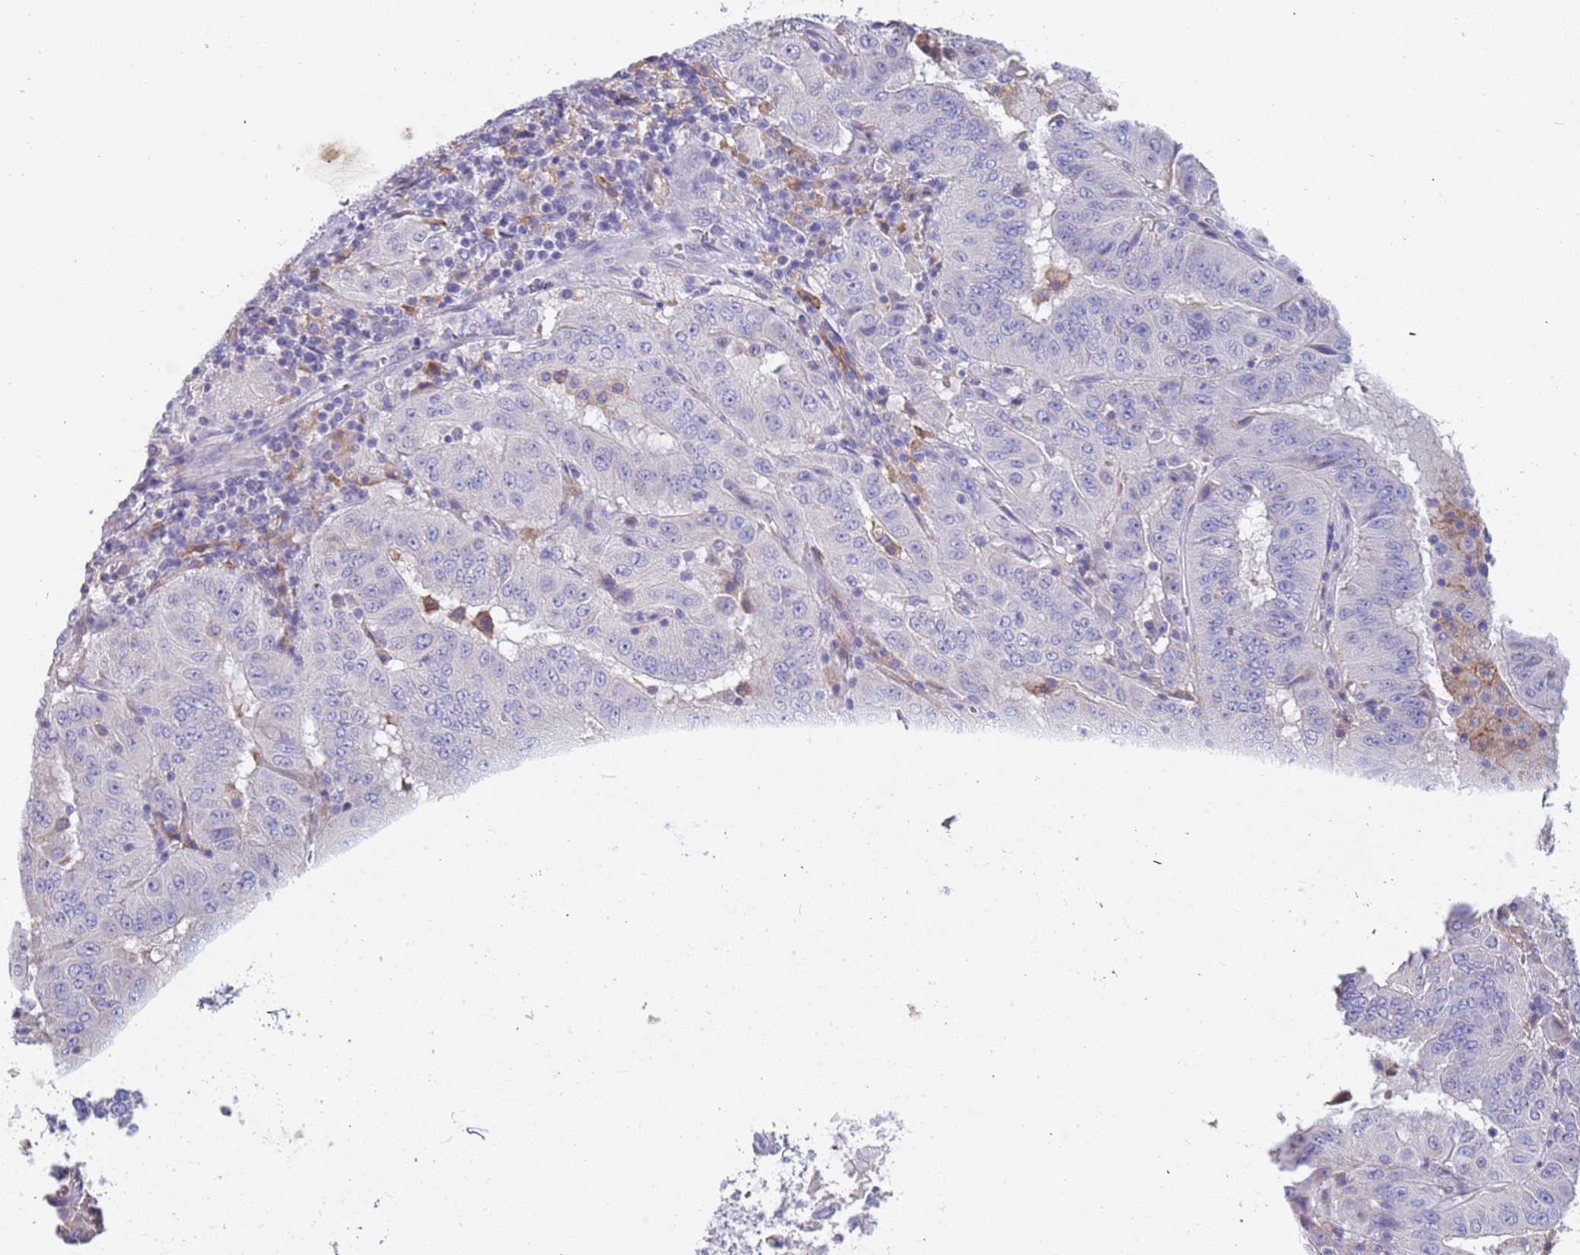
{"staining": {"intensity": "negative", "quantity": "none", "location": "none"}, "tissue": "pancreatic cancer", "cell_type": "Tumor cells", "image_type": "cancer", "snomed": [{"axis": "morphology", "description": "Adenocarcinoma, NOS"}, {"axis": "topography", "description": "Pancreas"}], "caption": "Micrograph shows no protein positivity in tumor cells of pancreatic cancer tissue. (DAB immunohistochemistry (IHC), high magnification).", "gene": "RHCG", "patient": {"sex": "male", "age": 63}}